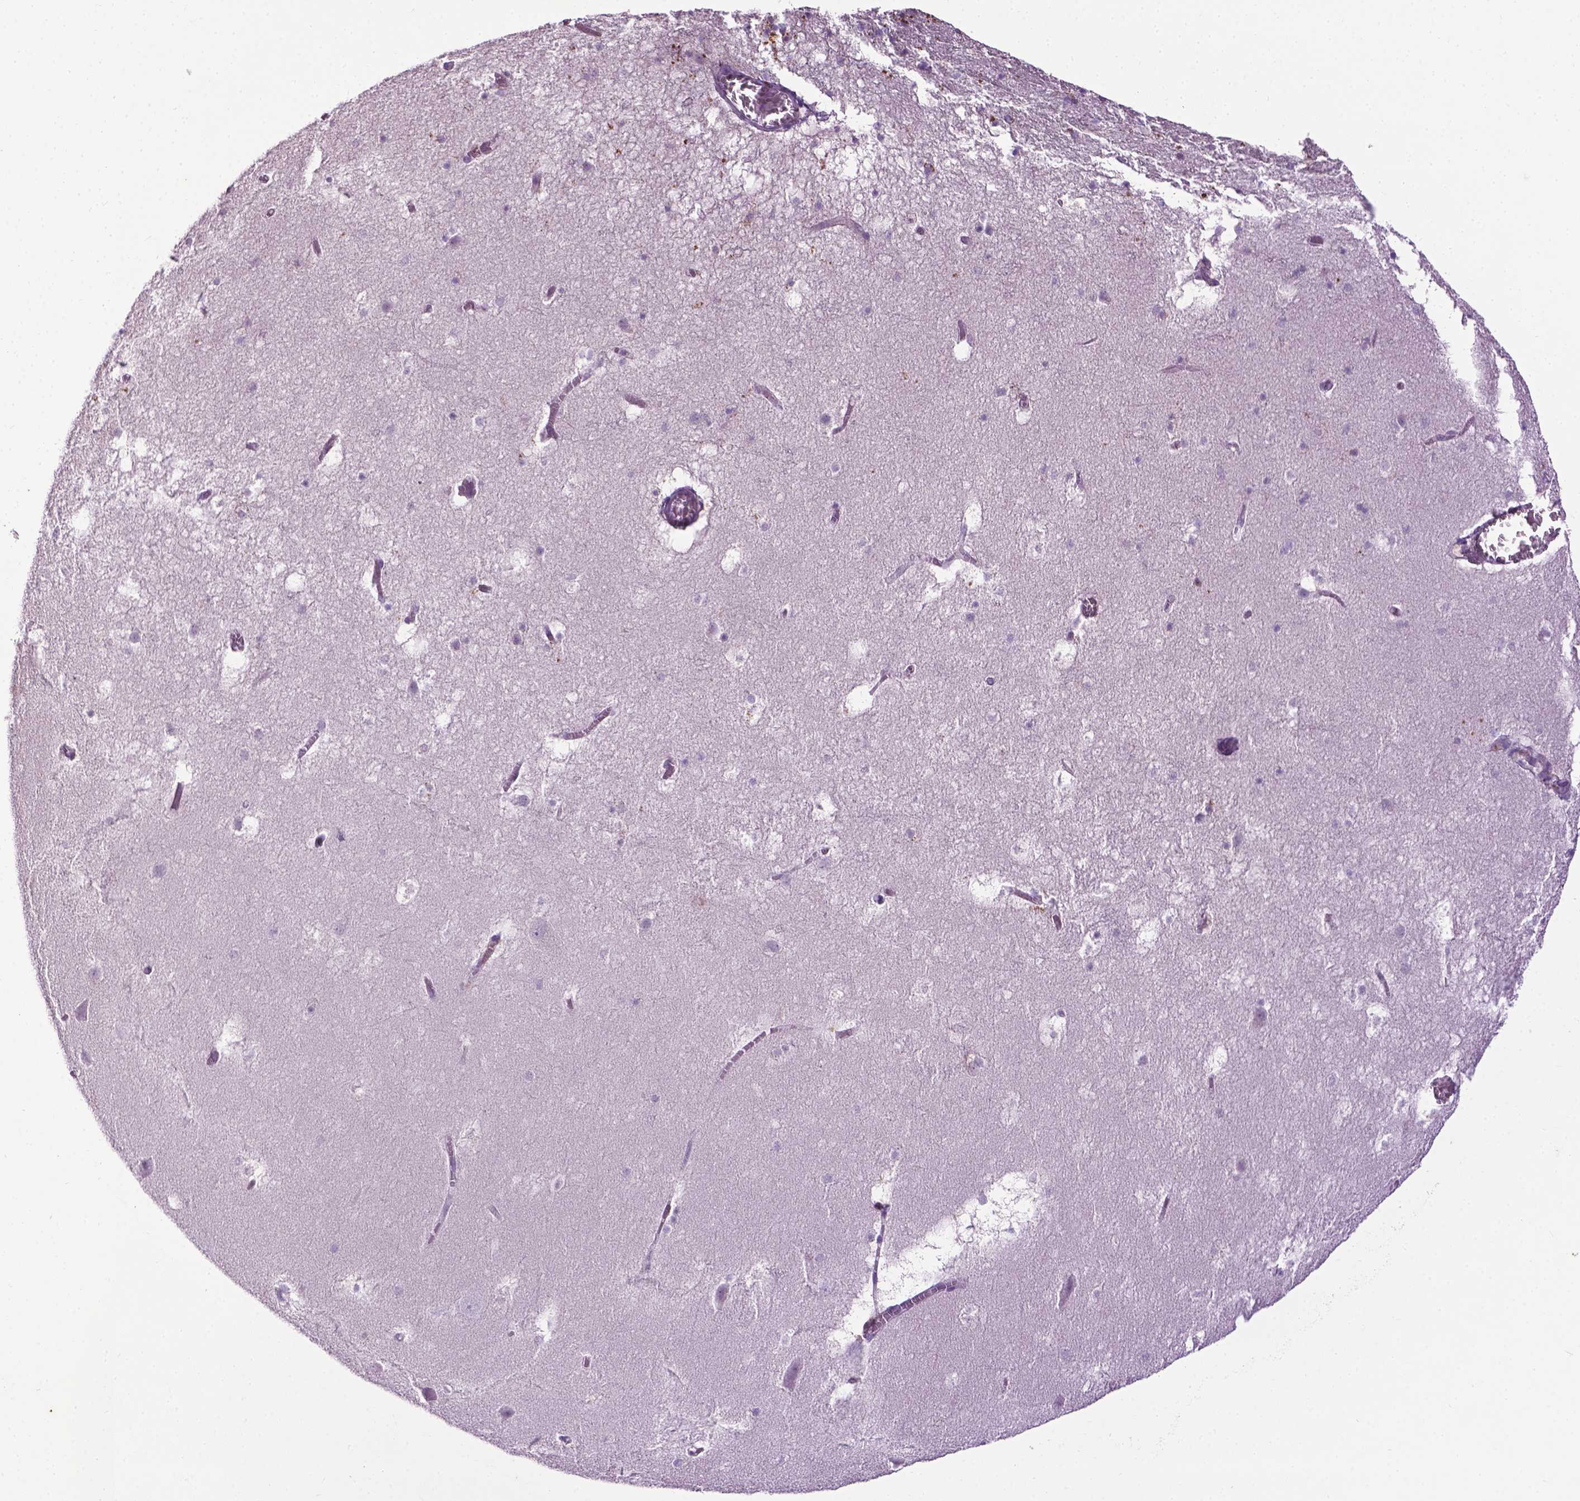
{"staining": {"intensity": "weak", "quantity": "<25%", "location": "cytoplasmic/membranous"}, "tissue": "hippocampus", "cell_type": "Glial cells", "image_type": "normal", "snomed": [{"axis": "morphology", "description": "Normal tissue, NOS"}, {"axis": "topography", "description": "Hippocampus"}], "caption": "There is no significant expression in glial cells of hippocampus. The staining is performed using DAB brown chromogen with nuclei counter-stained in using hematoxylin.", "gene": "SPECC1L", "patient": {"sex": "male", "age": 45}}